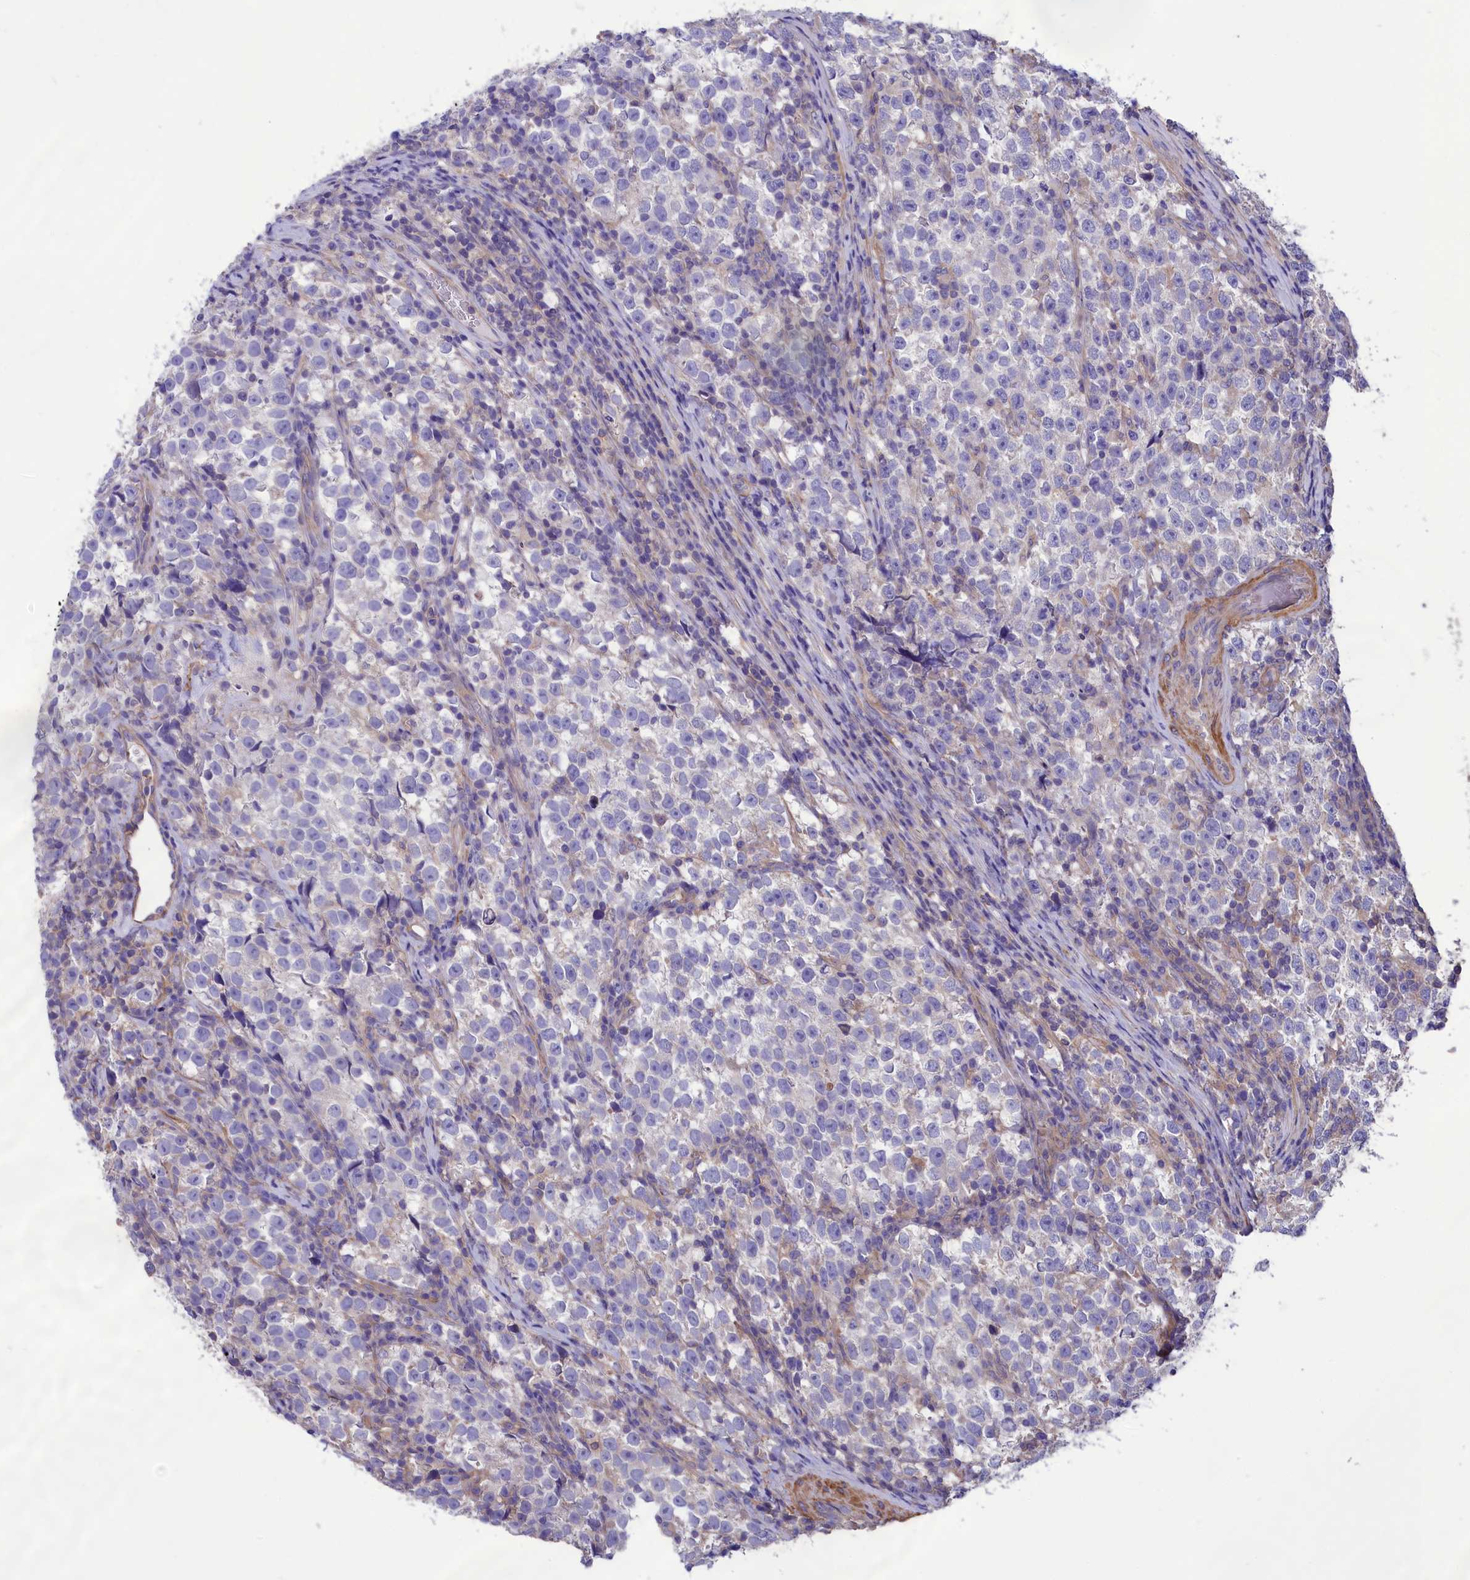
{"staining": {"intensity": "negative", "quantity": "none", "location": "none"}, "tissue": "testis cancer", "cell_type": "Tumor cells", "image_type": "cancer", "snomed": [{"axis": "morphology", "description": "Normal tissue, NOS"}, {"axis": "morphology", "description": "Seminoma, NOS"}, {"axis": "topography", "description": "Testis"}], "caption": "This is an immunohistochemistry (IHC) histopathology image of seminoma (testis). There is no positivity in tumor cells.", "gene": "AMDHD2", "patient": {"sex": "male", "age": 43}}